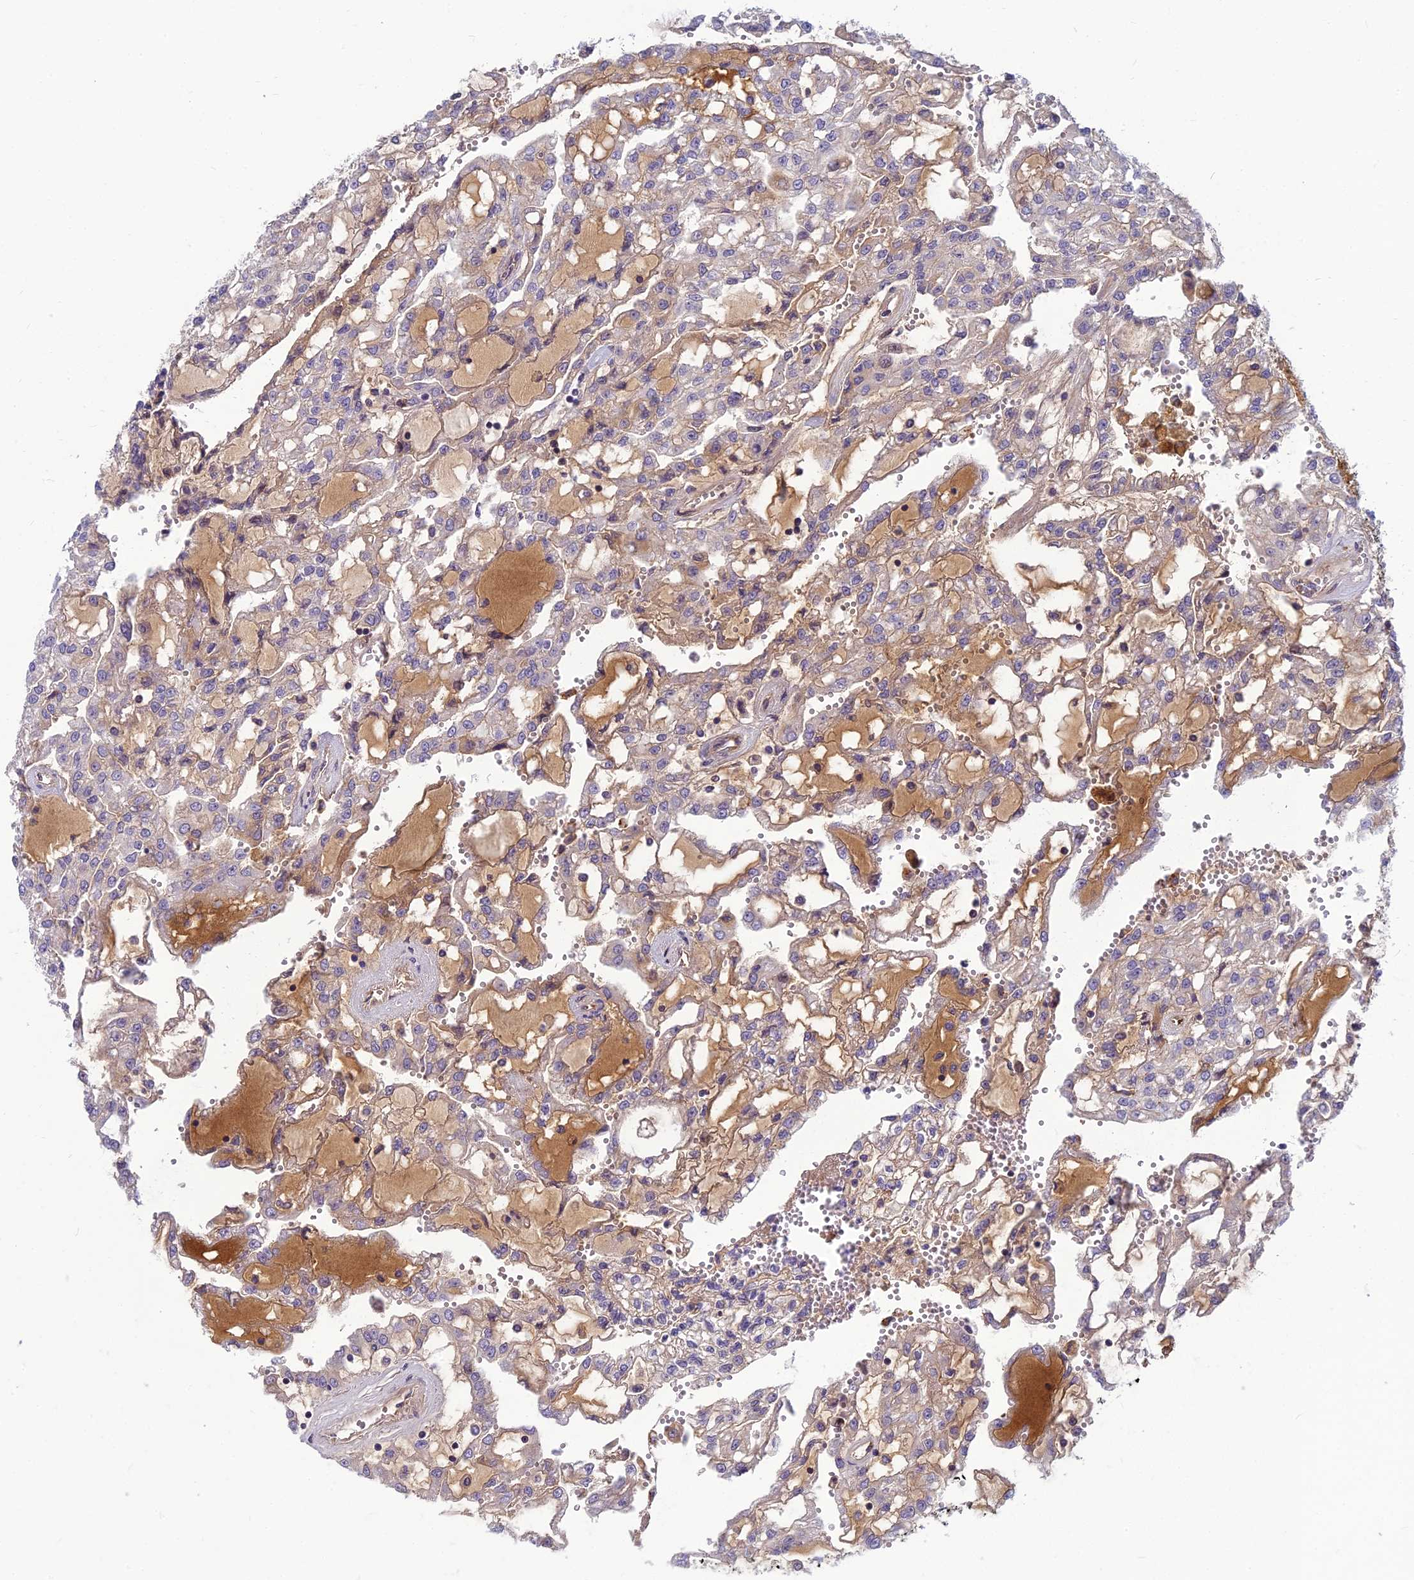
{"staining": {"intensity": "moderate", "quantity": "<25%", "location": "cytoplasmic/membranous"}, "tissue": "renal cancer", "cell_type": "Tumor cells", "image_type": "cancer", "snomed": [{"axis": "morphology", "description": "Adenocarcinoma, NOS"}, {"axis": "topography", "description": "Kidney"}], "caption": "Immunohistochemistry (IHC) micrograph of neoplastic tissue: adenocarcinoma (renal) stained using immunohistochemistry (IHC) exhibits low levels of moderate protein expression localized specifically in the cytoplasmic/membranous of tumor cells, appearing as a cytoplasmic/membranous brown color.", "gene": "CLEC11A", "patient": {"sex": "male", "age": 63}}